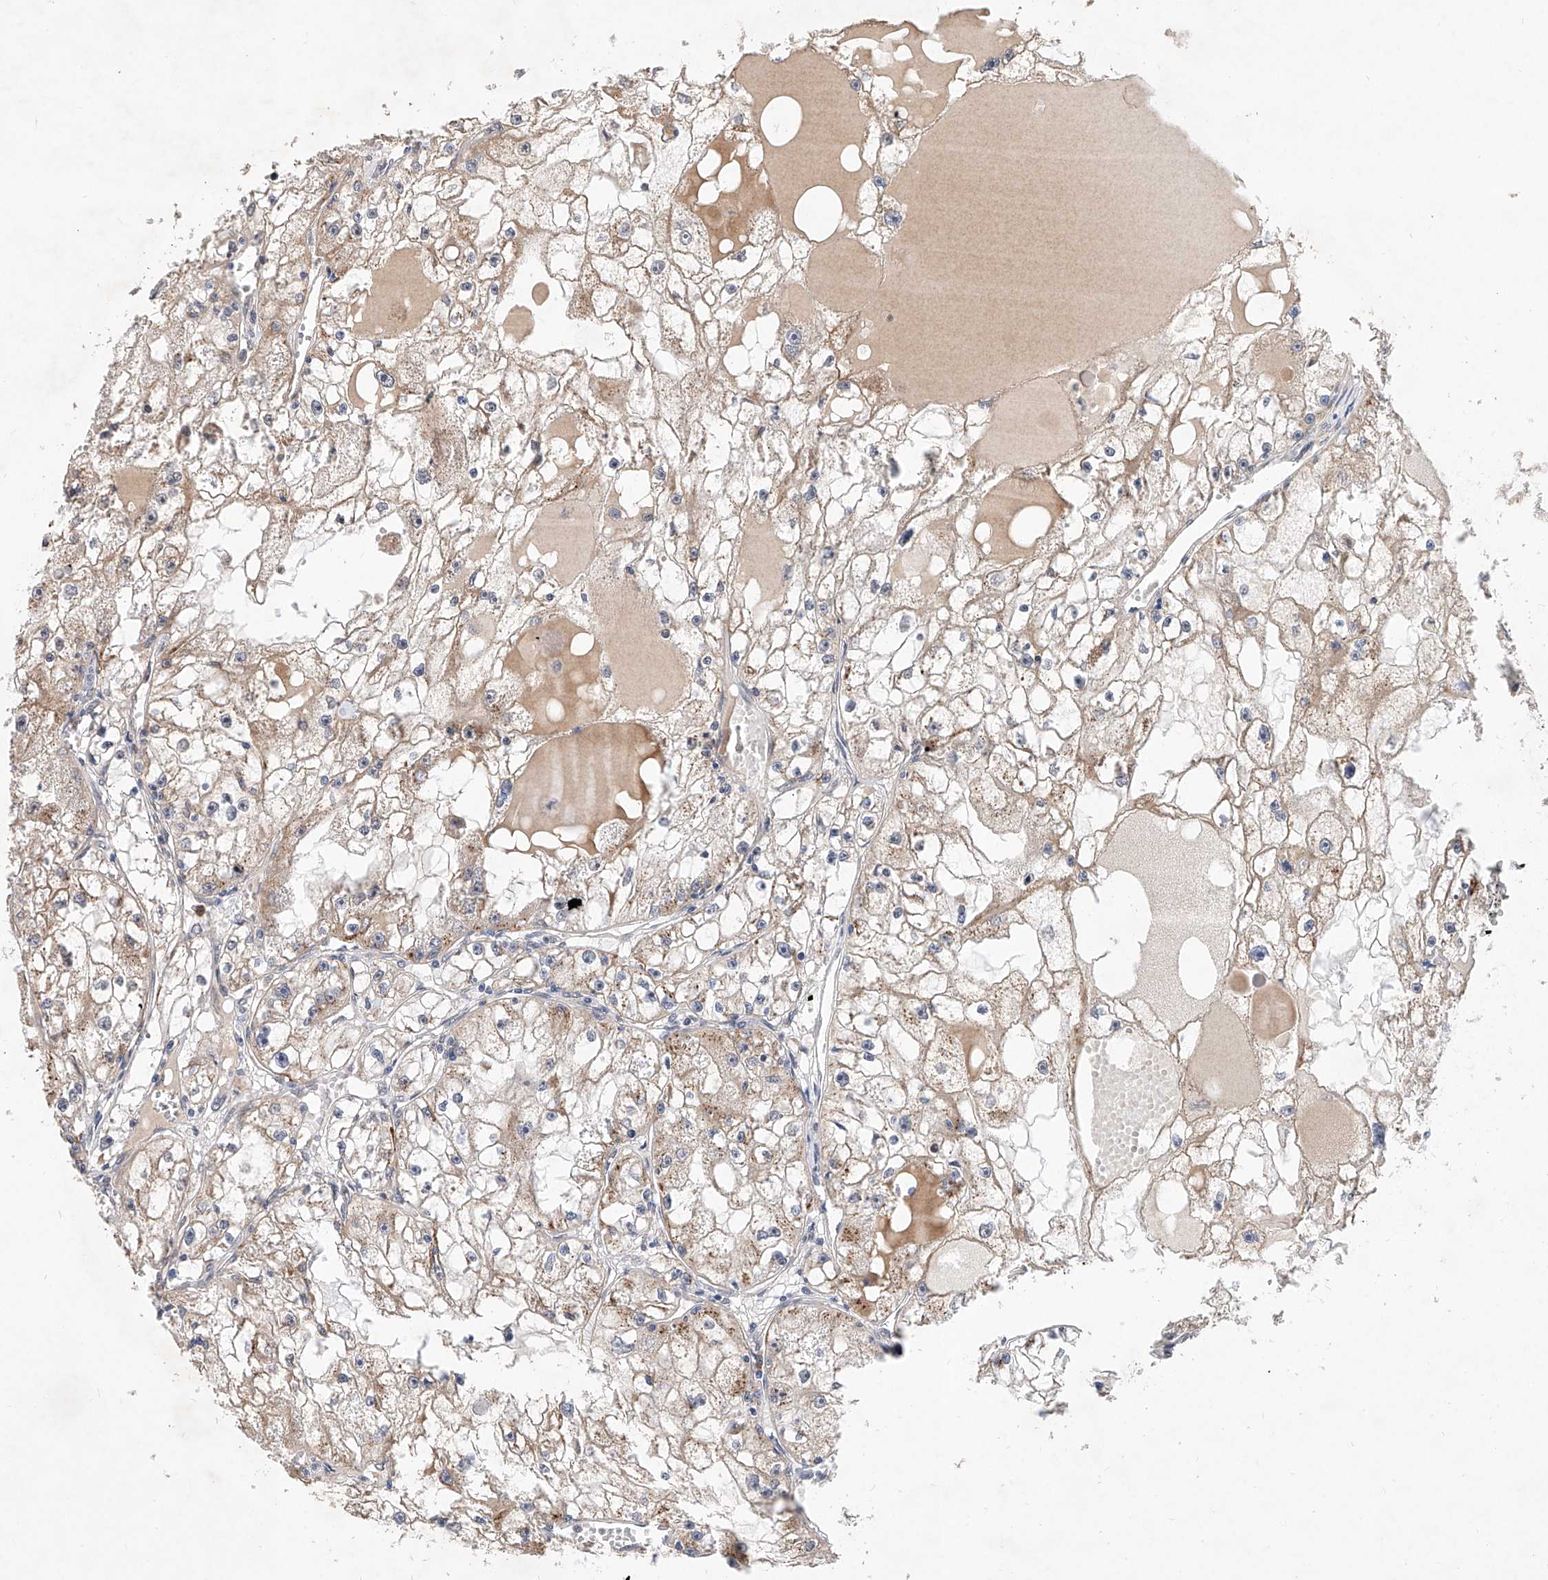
{"staining": {"intensity": "weak", "quantity": ">75%", "location": "cytoplasmic/membranous"}, "tissue": "renal cancer", "cell_type": "Tumor cells", "image_type": "cancer", "snomed": [{"axis": "morphology", "description": "Adenocarcinoma, NOS"}, {"axis": "topography", "description": "Kidney"}], "caption": "Immunohistochemical staining of human adenocarcinoma (renal) displays weak cytoplasmic/membranous protein staining in about >75% of tumor cells.", "gene": "MFSD4B", "patient": {"sex": "male", "age": 56}}